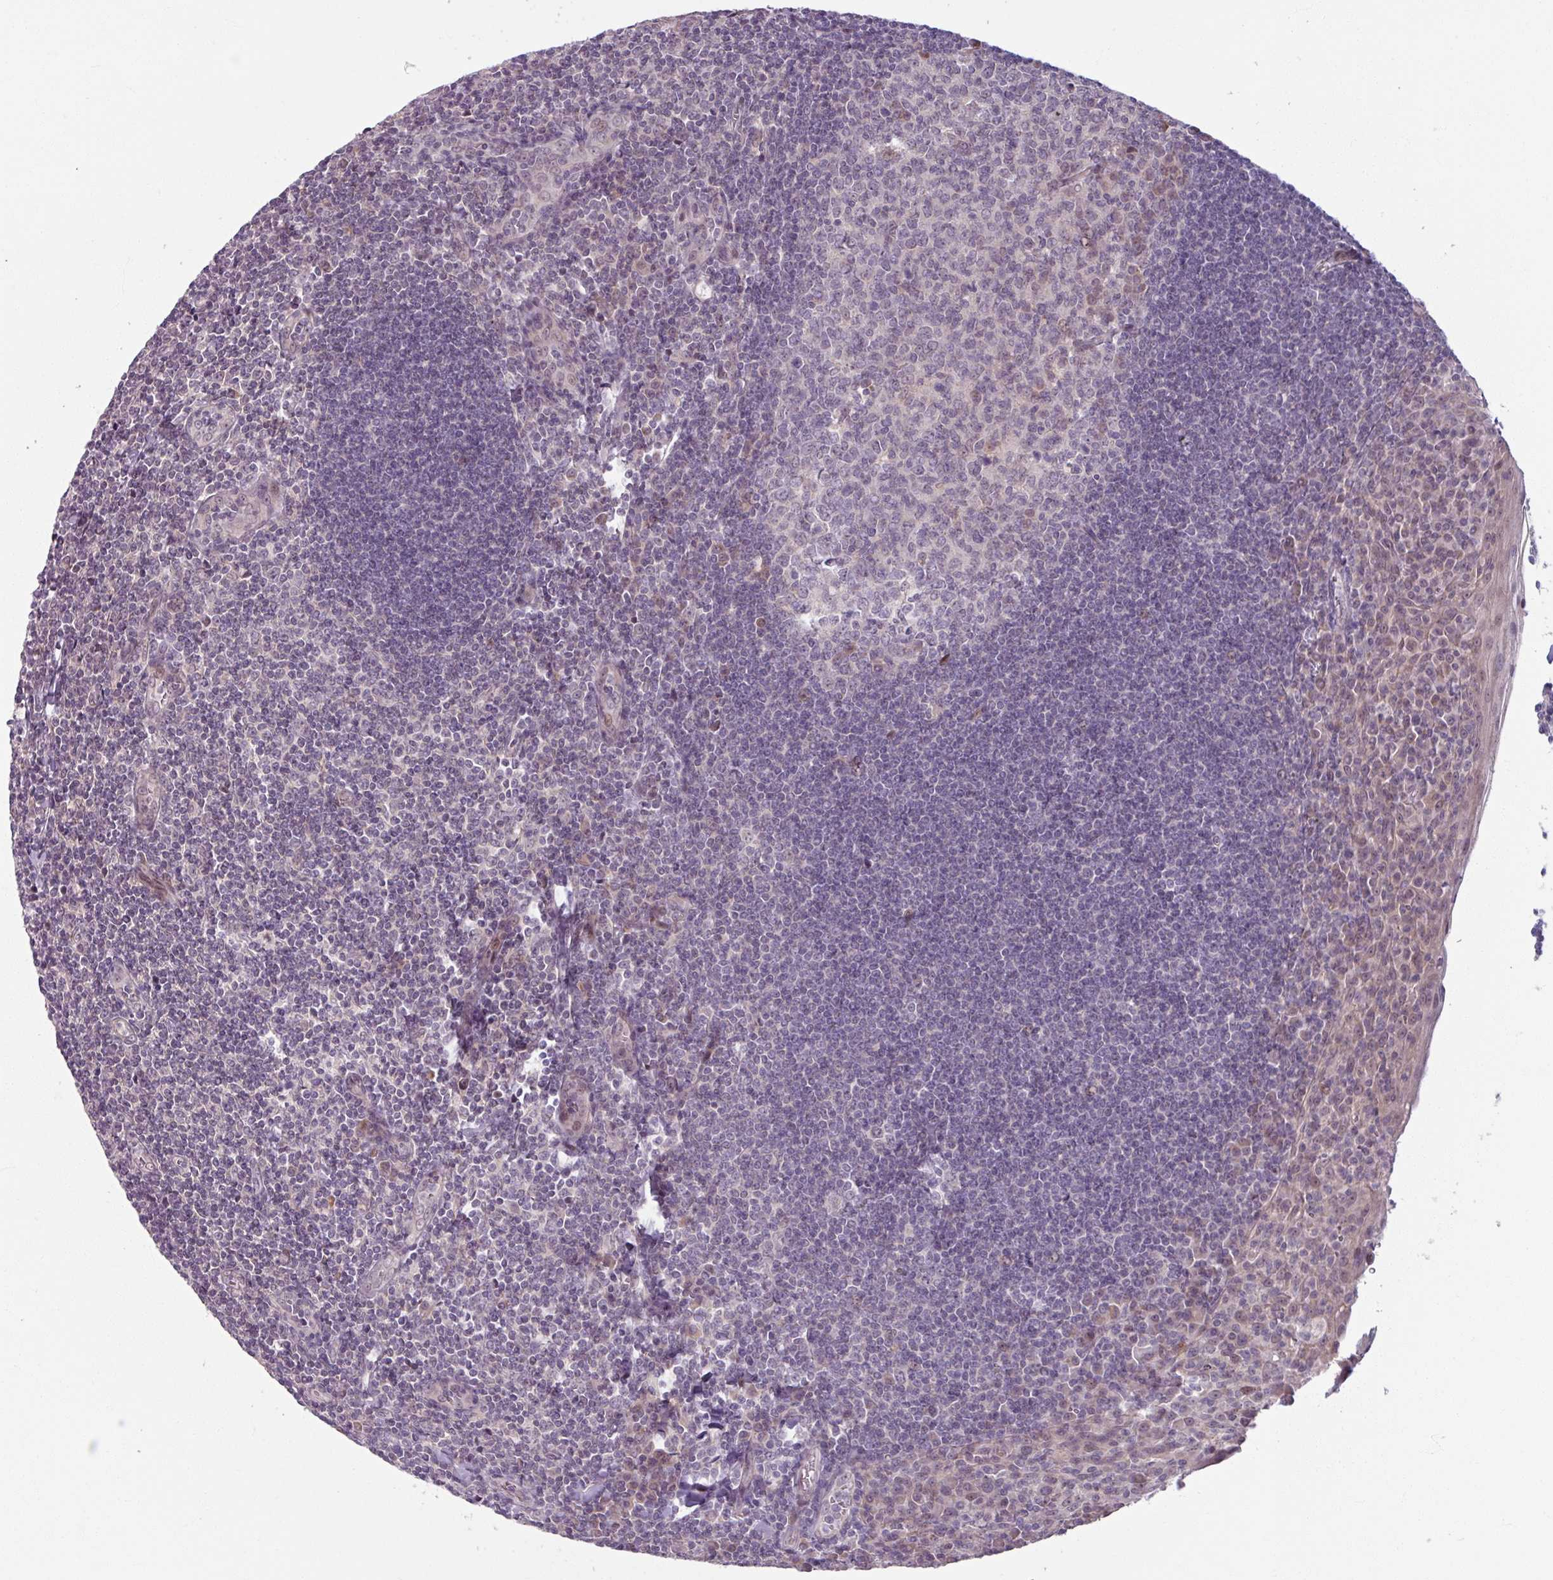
{"staining": {"intensity": "weak", "quantity": "<25%", "location": "nuclear"}, "tissue": "tonsil", "cell_type": "Germinal center cells", "image_type": "normal", "snomed": [{"axis": "morphology", "description": "Normal tissue, NOS"}, {"axis": "topography", "description": "Tonsil"}], "caption": "IHC photomicrograph of unremarkable human tonsil stained for a protein (brown), which reveals no expression in germinal center cells.", "gene": "OGFOD3", "patient": {"sex": "male", "age": 27}}